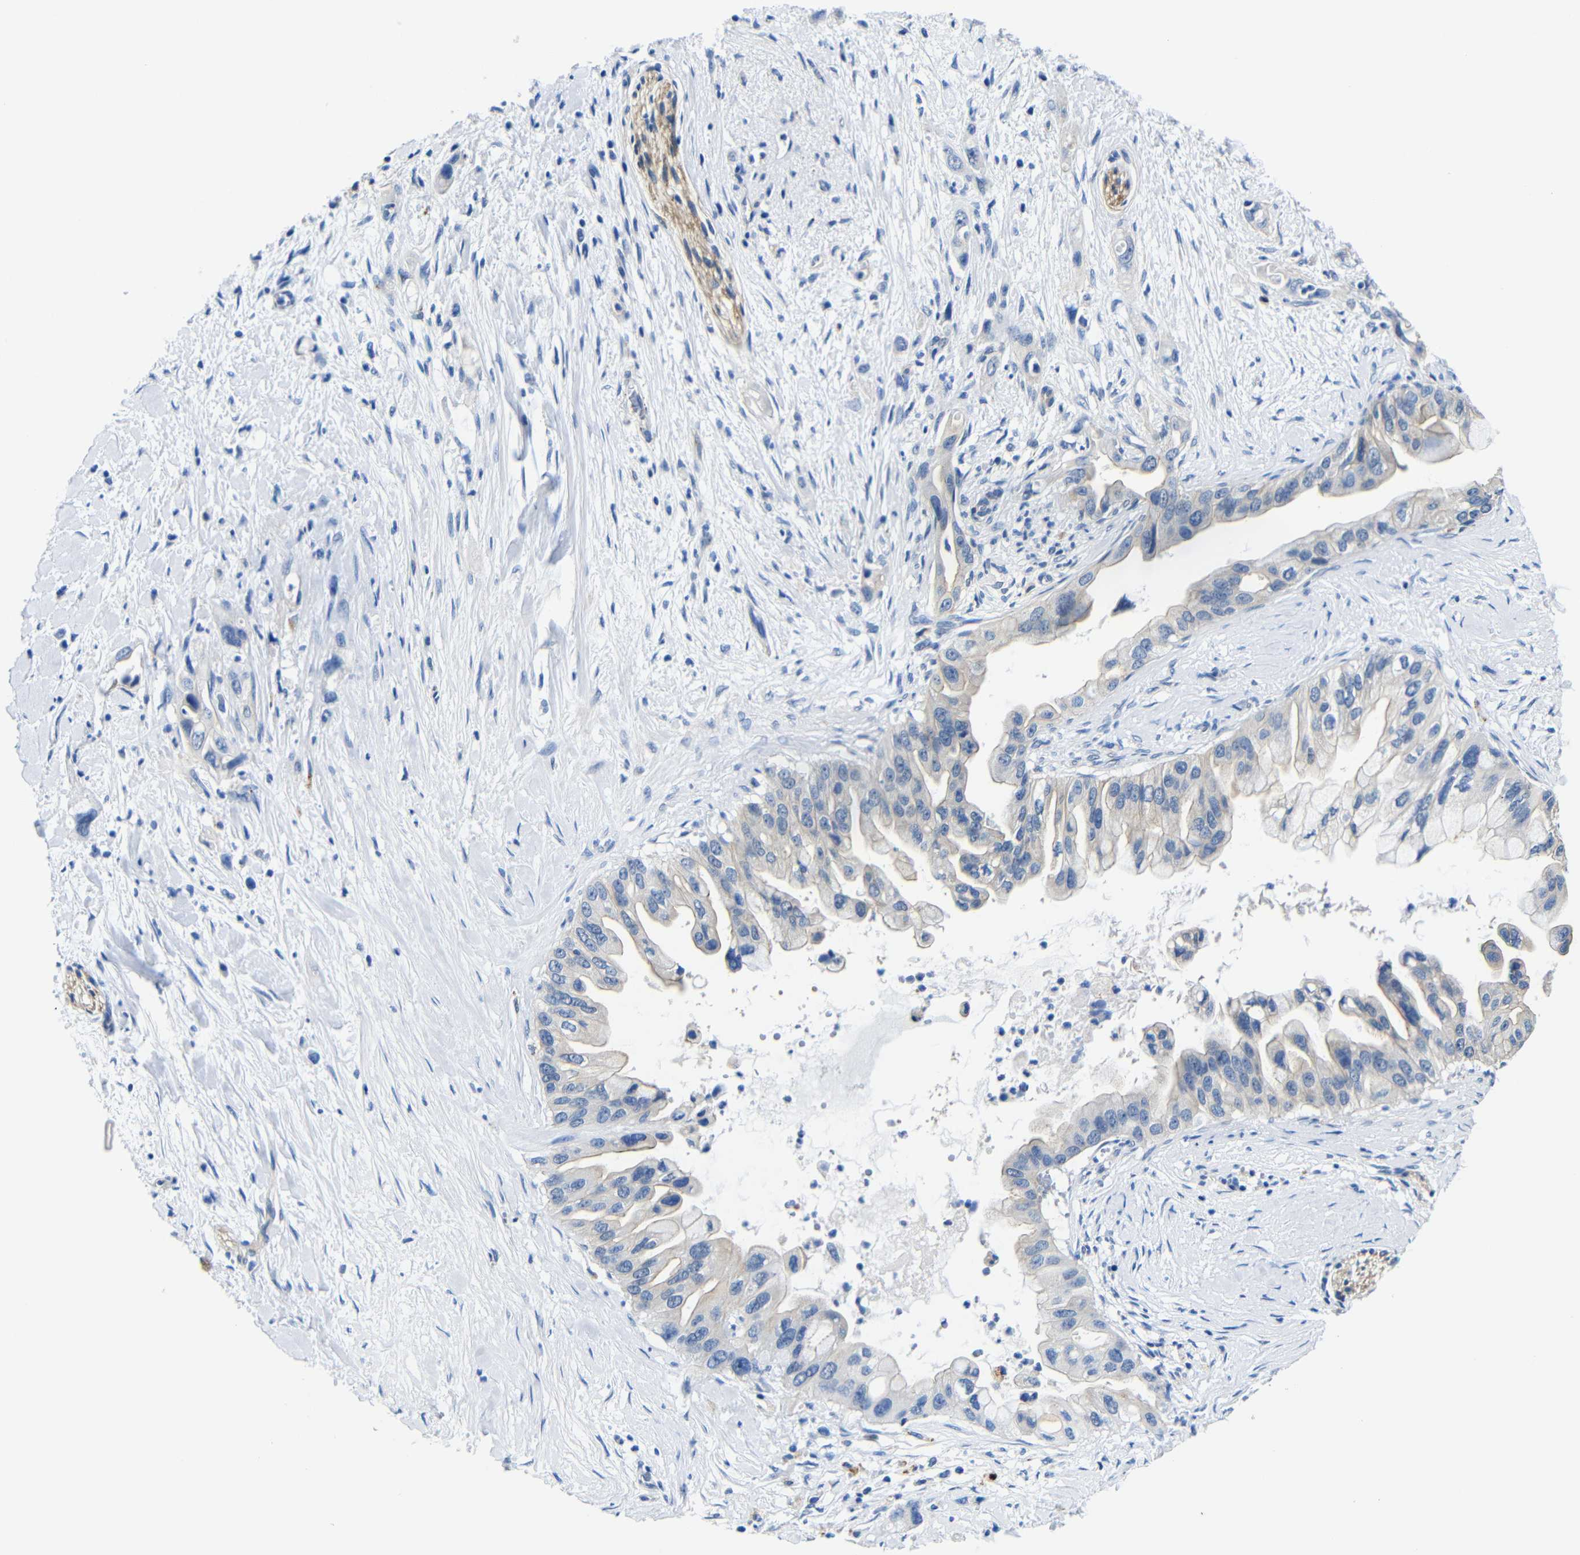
{"staining": {"intensity": "weak", "quantity": "25%-75%", "location": "cytoplasmic/membranous"}, "tissue": "pancreatic cancer", "cell_type": "Tumor cells", "image_type": "cancer", "snomed": [{"axis": "morphology", "description": "Adenocarcinoma, NOS"}, {"axis": "topography", "description": "Pancreas"}], "caption": "Immunohistochemical staining of human adenocarcinoma (pancreatic) exhibits low levels of weak cytoplasmic/membranous positivity in about 25%-75% of tumor cells.", "gene": "GIMAP2", "patient": {"sex": "male", "age": 55}}